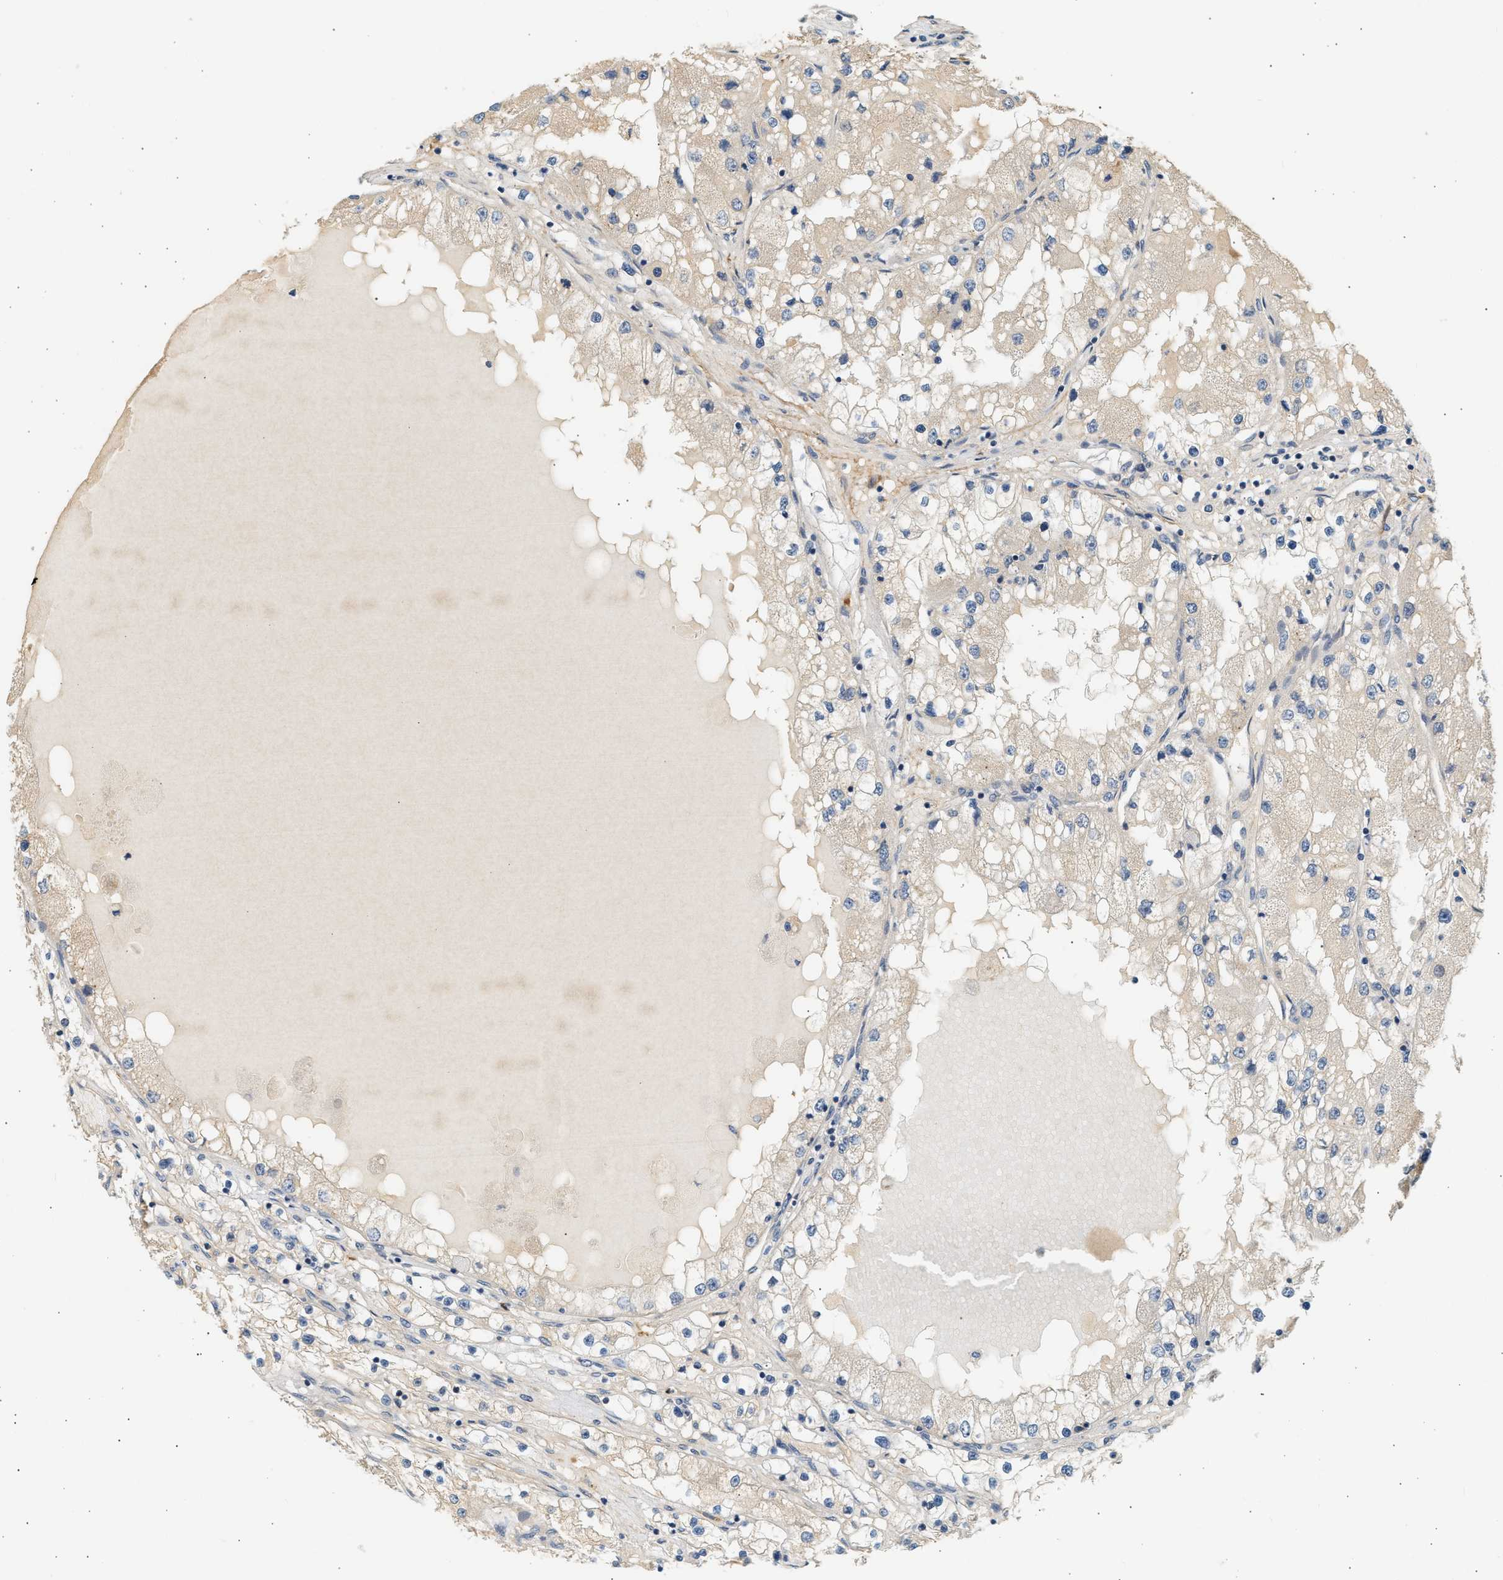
{"staining": {"intensity": "negative", "quantity": "none", "location": "none"}, "tissue": "renal cancer", "cell_type": "Tumor cells", "image_type": "cancer", "snomed": [{"axis": "morphology", "description": "Adenocarcinoma, NOS"}, {"axis": "topography", "description": "Kidney"}], "caption": "An IHC micrograph of renal cancer (adenocarcinoma) is shown. There is no staining in tumor cells of renal cancer (adenocarcinoma).", "gene": "WDR31", "patient": {"sex": "male", "age": 68}}